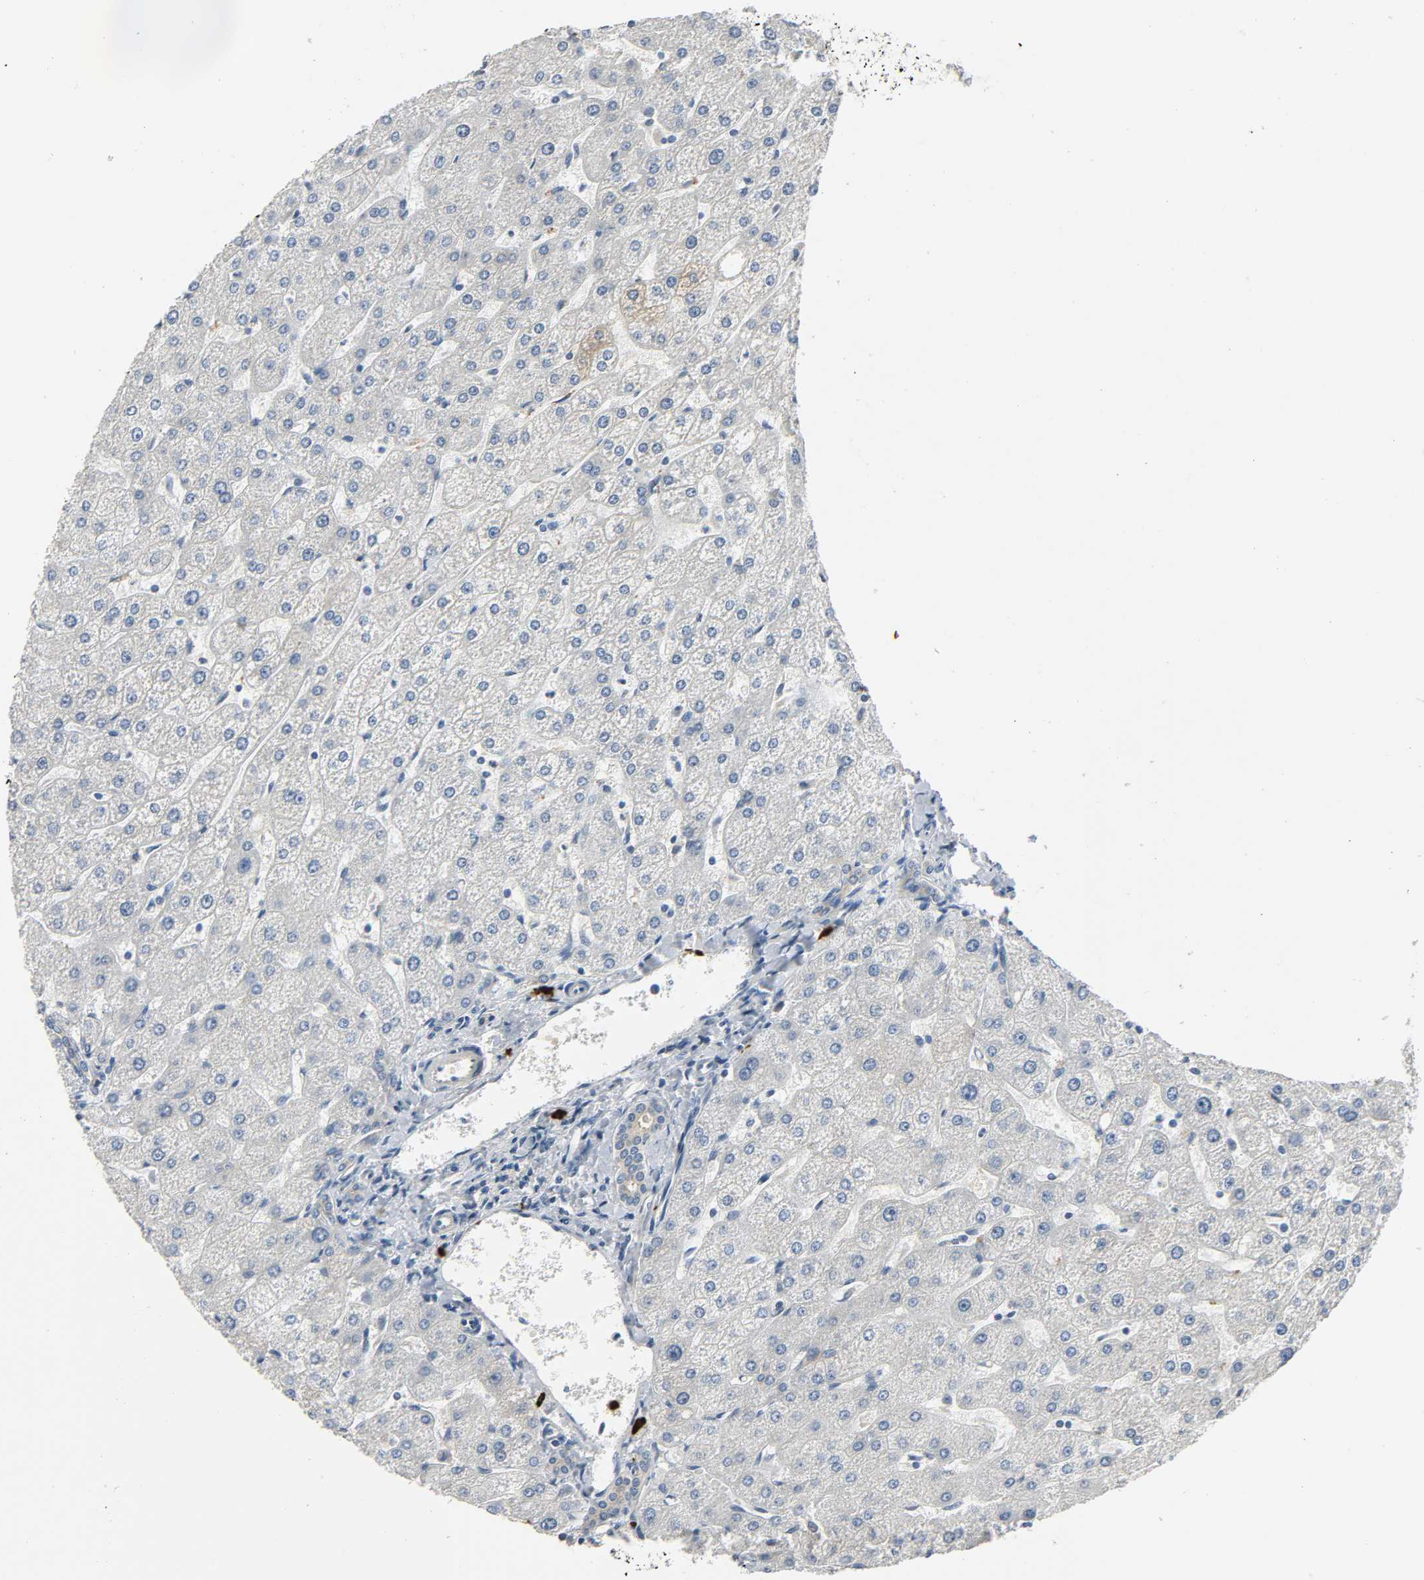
{"staining": {"intensity": "weak", "quantity": ">75%", "location": "cytoplasmic/membranous"}, "tissue": "liver", "cell_type": "Cholangiocytes", "image_type": "normal", "snomed": [{"axis": "morphology", "description": "Normal tissue, NOS"}, {"axis": "topography", "description": "Liver"}], "caption": "Immunohistochemical staining of benign liver demonstrates low levels of weak cytoplasmic/membranous staining in approximately >75% of cholangiocytes. (Brightfield microscopy of DAB IHC at high magnification).", "gene": "LIMCH1", "patient": {"sex": "male", "age": 67}}